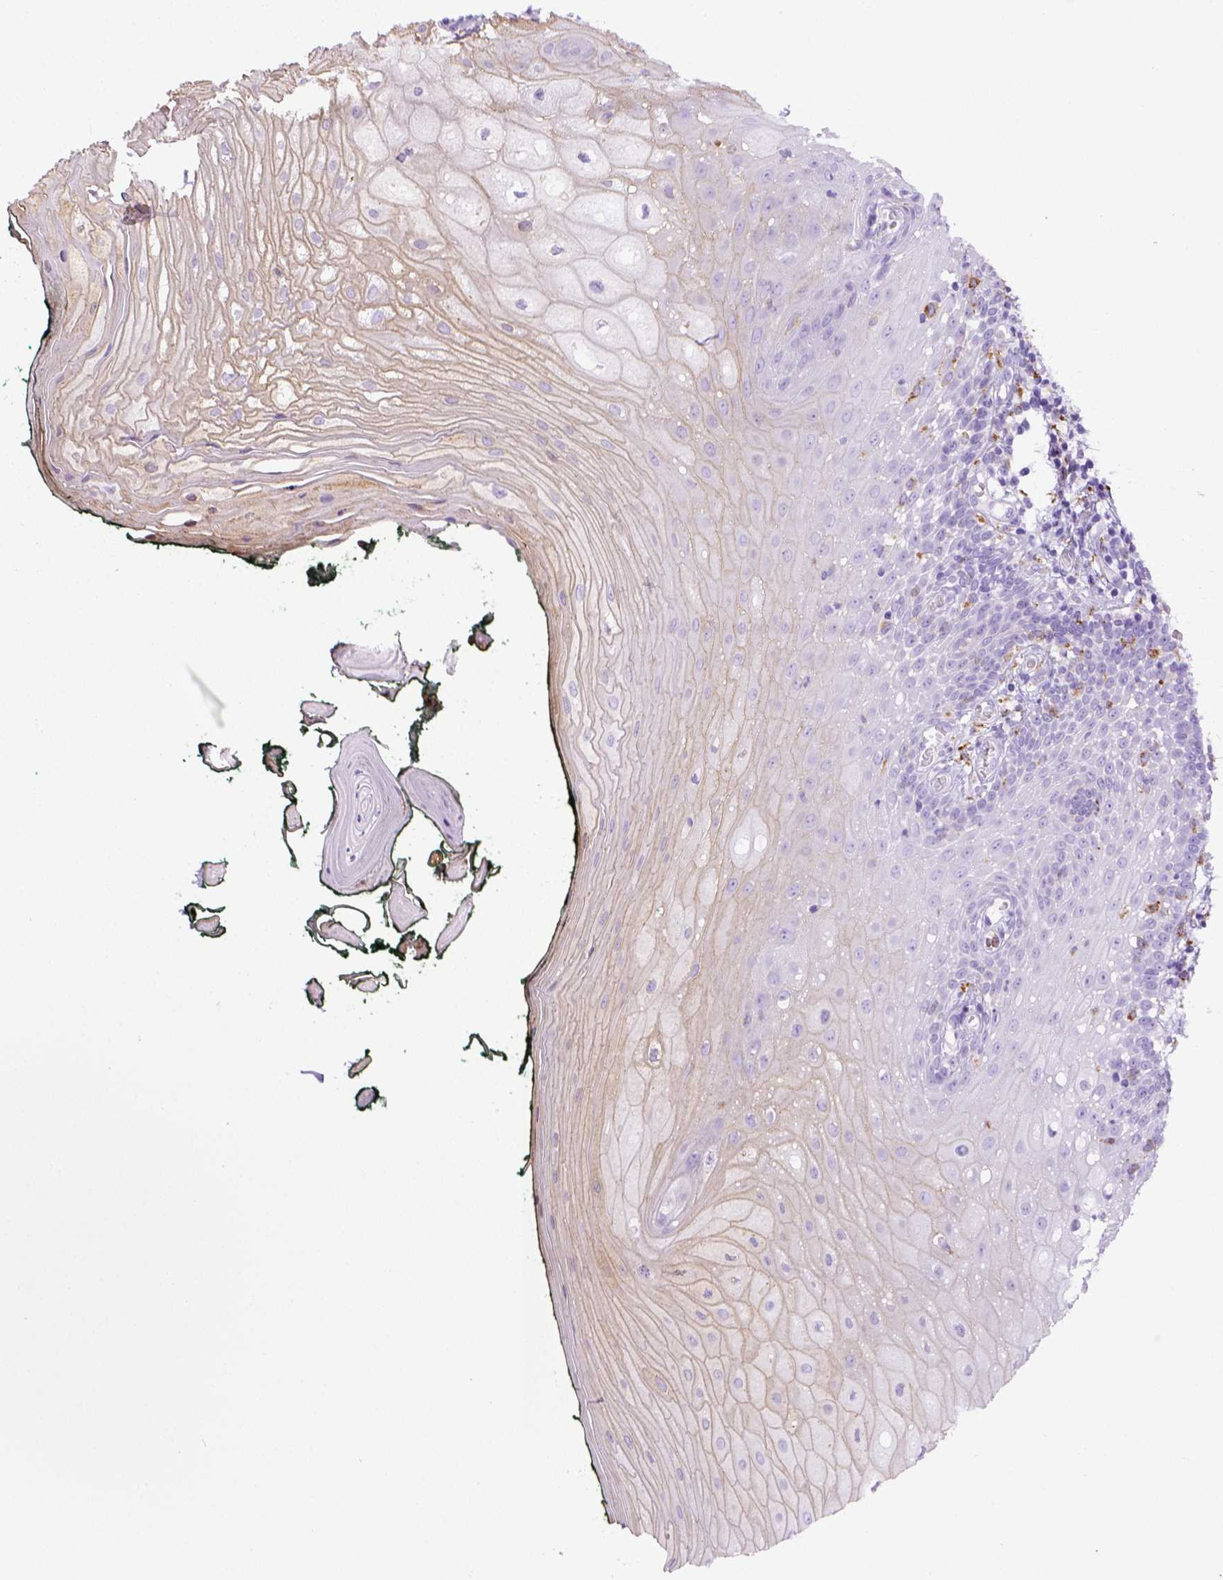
{"staining": {"intensity": "negative", "quantity": "none", "location": "none"}, "tissue": "oral mucosa", "cell_type": "Squamous epithelial cells", "image_type": "normal", "snomed": [{"axis": "morphology", "description": "Normal tissue, NOS"}, {"axis": "topography", "description": "Oral tissue"}, {"axis": "topography", "description": "Head-Neck"}], "caption": "Immunohistochemistry (IHC) of benign oral mucosa shows no staining in squamous epithelial cells.", "gene": "CD68", "patient": {"sex": "female", "age": 68}}